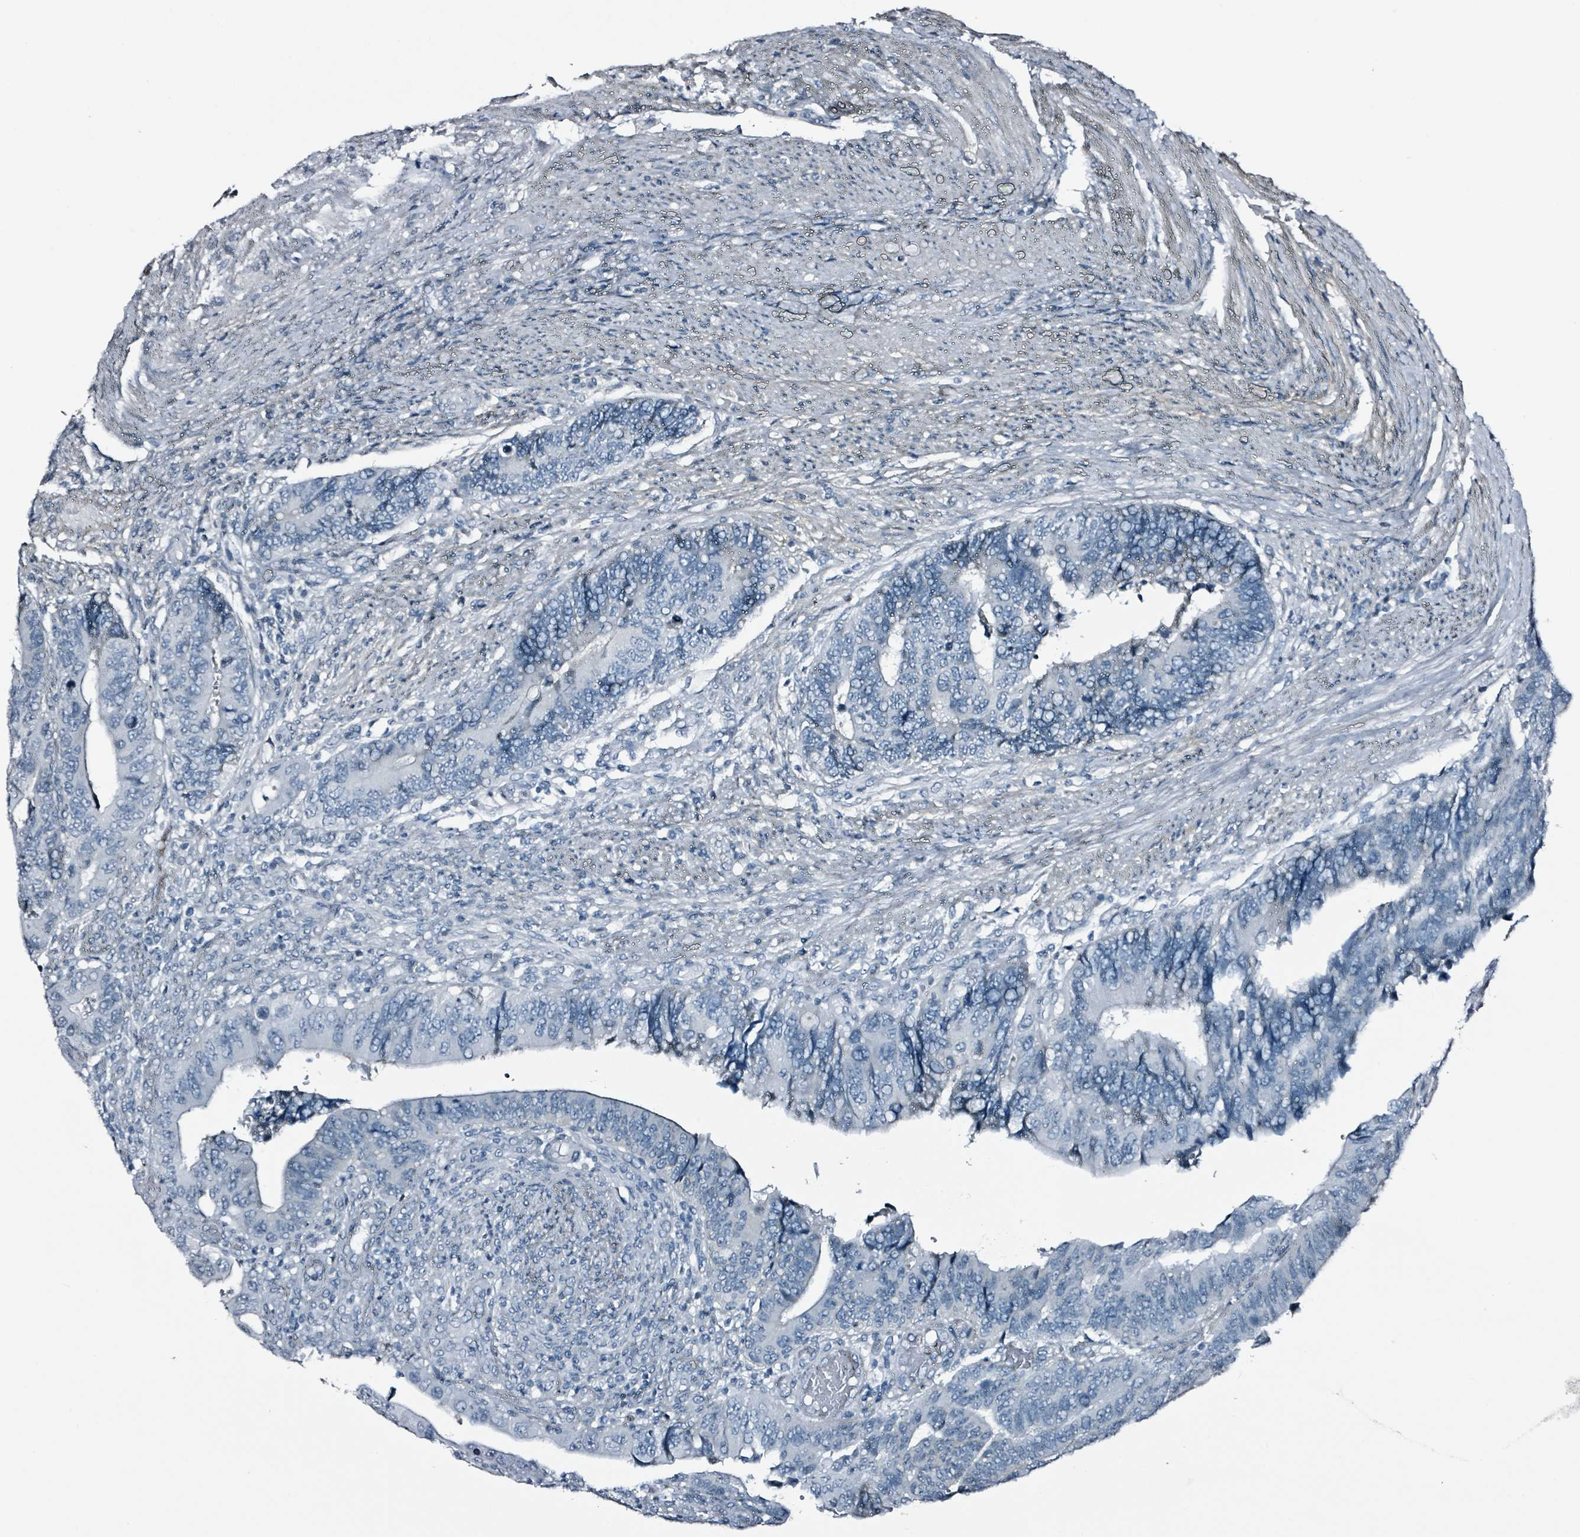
{"staining": {"intensity": "negative", "quantity": "none", "location": "none"}, "tissue": "colorectal cancer", "cell_type": "Tumor cells", "image_type": "cancer", "snomed": [{"axis": "morphology", "description": "Adenocarcinoma, NOS"}, {"axis": "topography", "description": "Colon"}], "caption": "This is an immunohistochemistry (IHC) photomicrograph of adenocarcinoma (colorectal). There is no expression in tumor cells.", "gene": "CA9", "patient": {"sex": "male", "age": 87}}